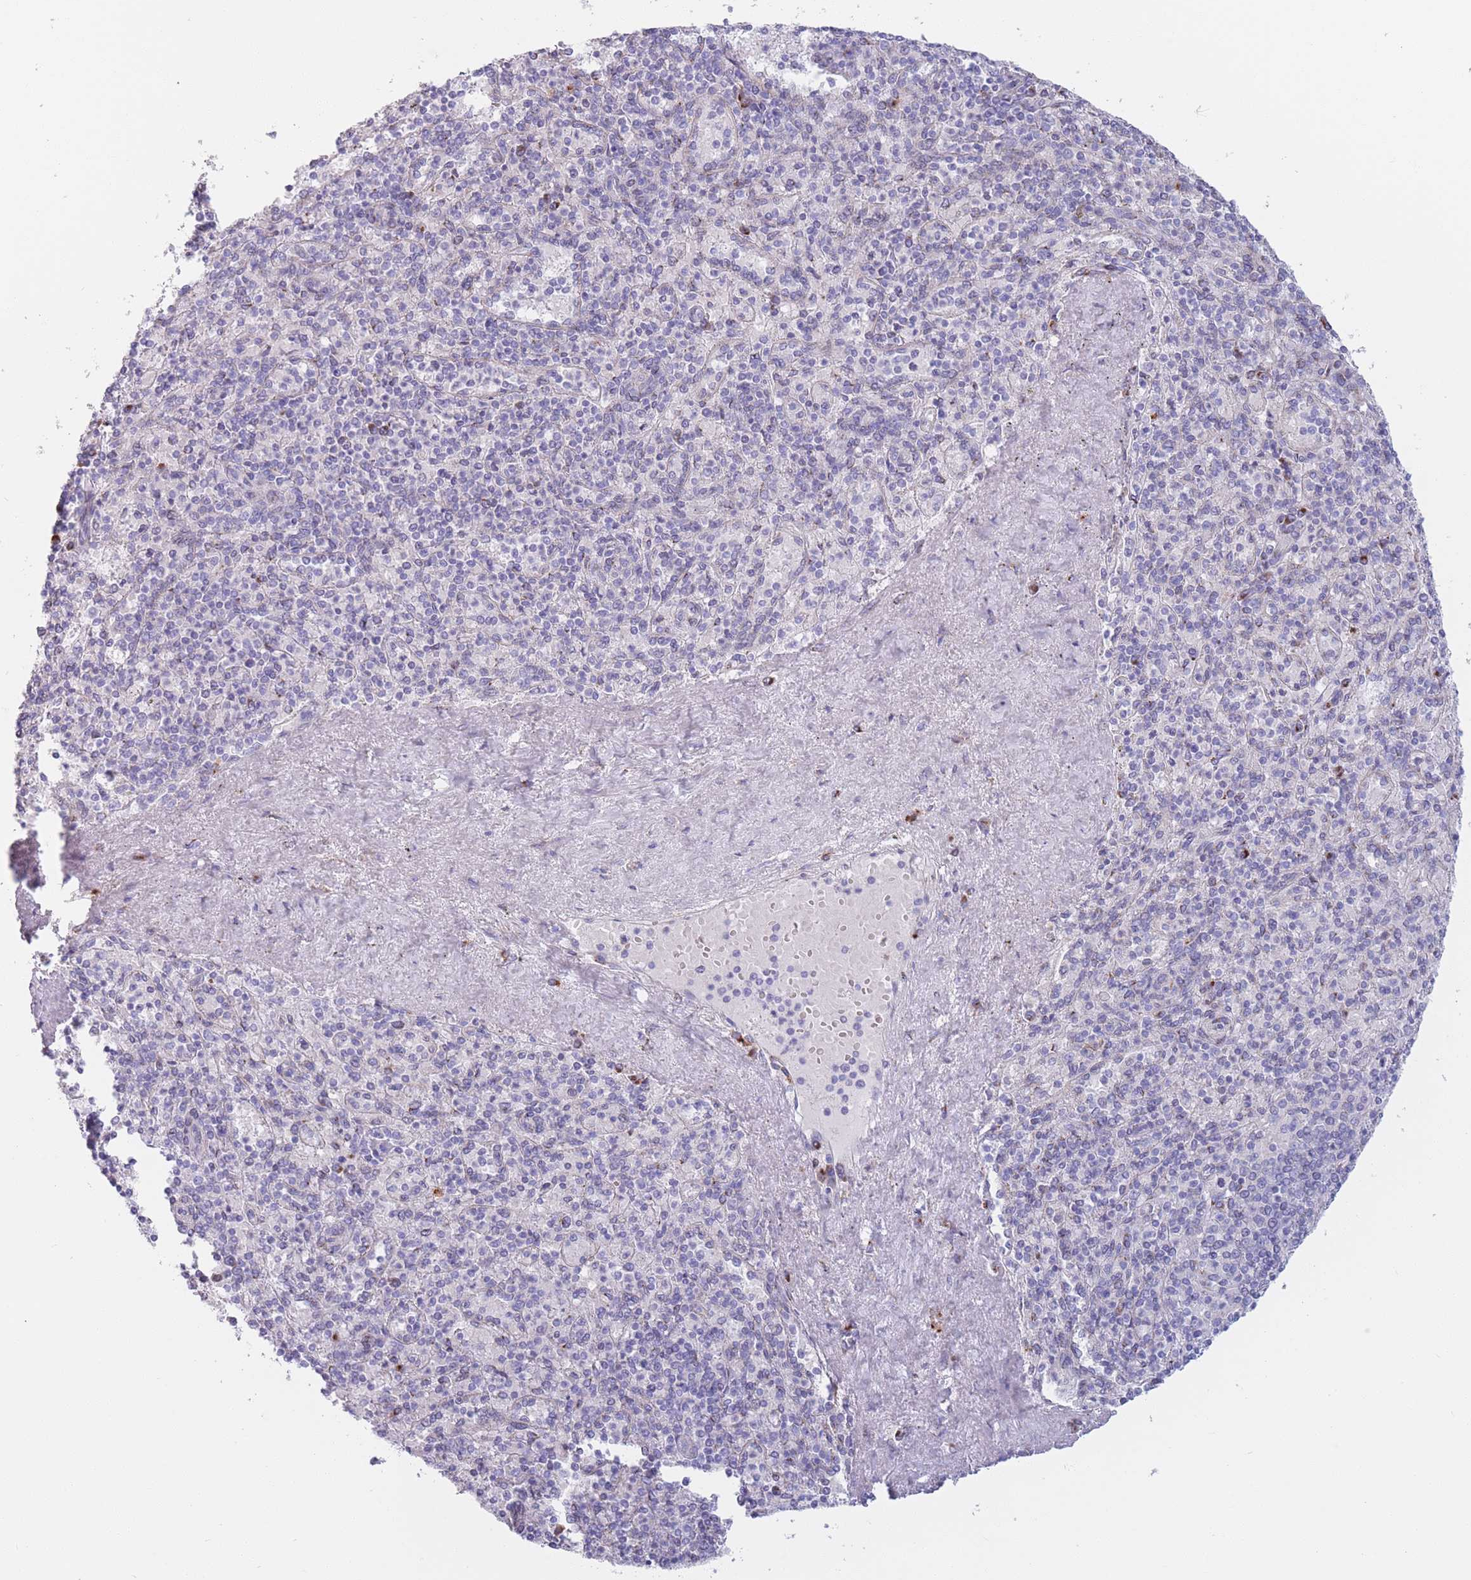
{"staining": {"intensity": "strong", "quantity": "<25%", "location": "cytoplasmic/membranous"}, "tissue": "spleen", "cell_type": "Cells in red pulp", "image_type": "normal", "snomed": [{"axis": "morphology", "description": "Normal tissue, NOS"}, {"axis": "topography", "description": "Spleen"}], "caption": "A brown stain shows strong cytoplasmic/membranous staining of a protein in cells in red pulp of unremarkable human spleen. (Stains: DAB in brown, nuclei in blue, Microscopy: brightfield microscopy at high magnification).", "gene": "MRPL30", "patient": {"sex": "male", "age": 82}}